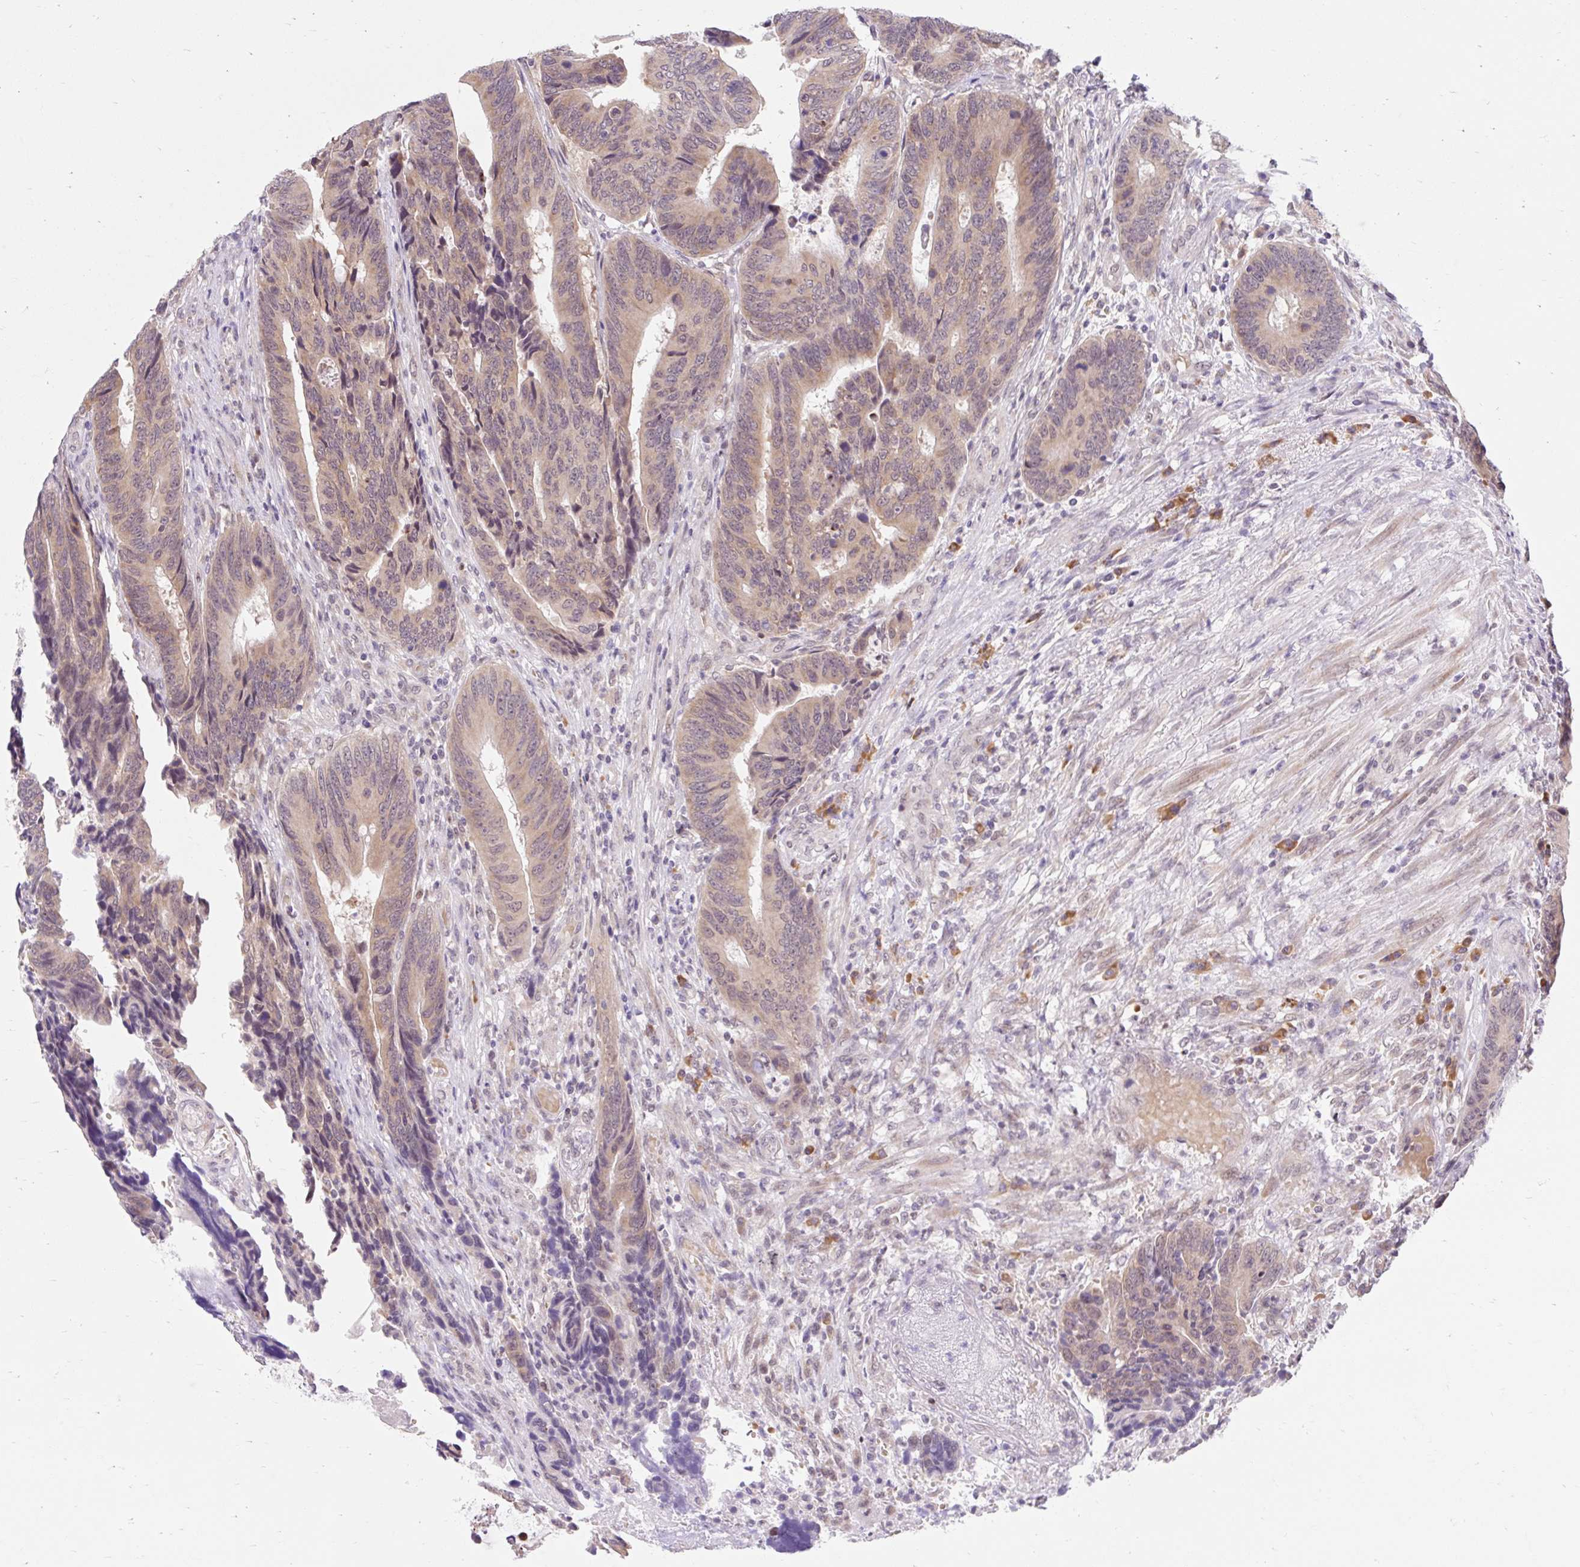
{"staining": {"intensity": "weak", "quantity": ">75%", "location": "cytoplasmic/membranous"}, "tissue": "colorectal cancer", "cell_type": "Tumor cells", "image_type": "cancer", "snomed": [{"axis": "morphology", "description": "Adenocarcinoma, NOS"}, {"axis": "topography", "description": "Colon"}], "caption": "Adenocarcinoma (colorectal) stained with immunohistochemistry (IHC) shows weak cytoplasmic/membranous staining in approximately >75% of tumor cells. Nuclei are stained in blue.", "gene": "SRSF10", "patient": {"sex": "male", "age": 87}}